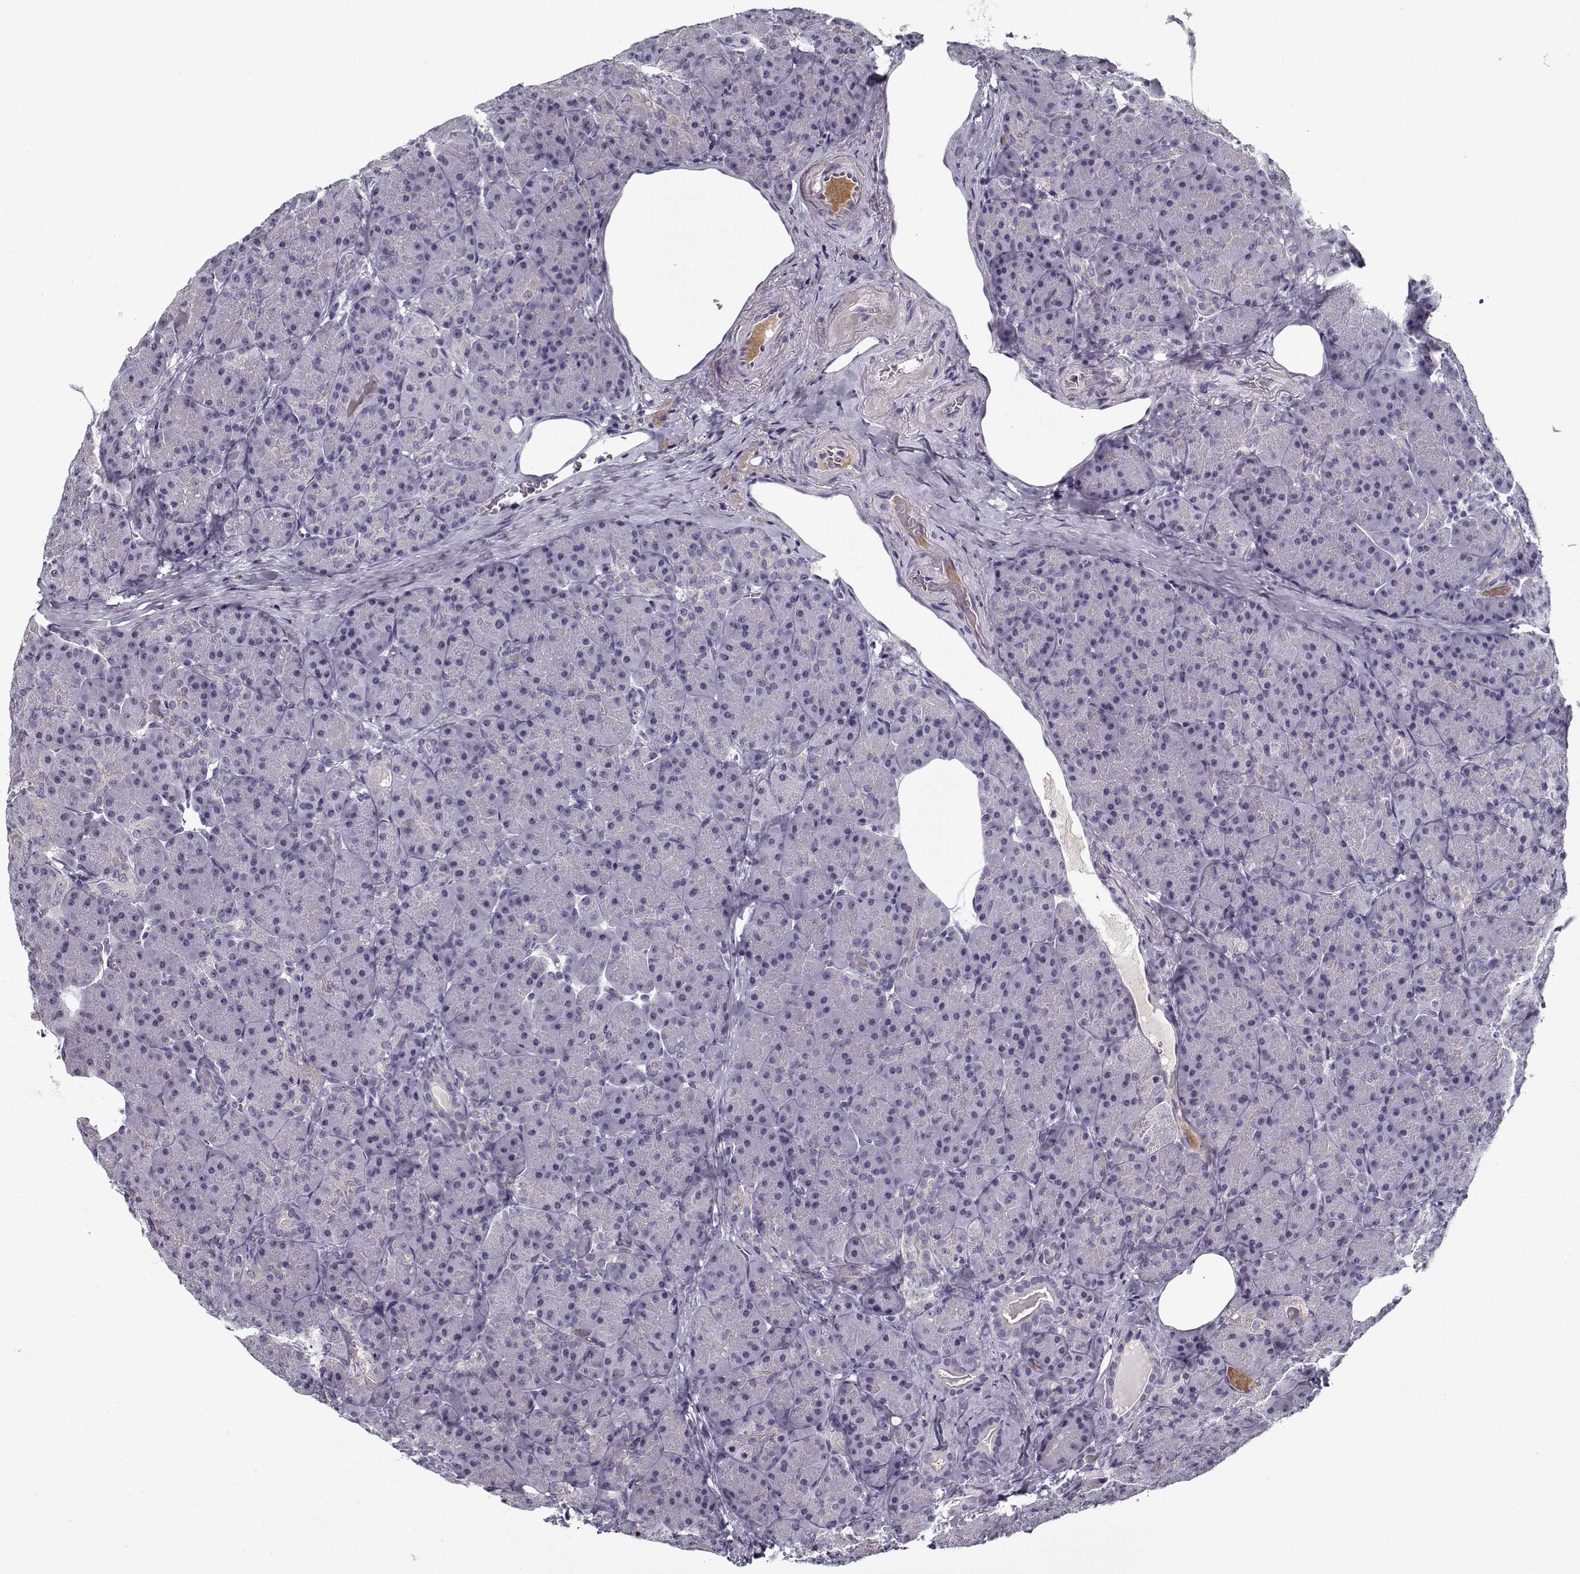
{"staining": {"intensity": "negative", "quantity": "none", "location": "none"}, "tissue": "pancreas", "cell_type": "Exocrine glandular cells", "image_type": "normal", "snomed": [{"axis": "morphology", "description": "Normal tissue, NOS"}, {"axis": "topography", "description": "Pancreas"}], "caption": "This is an IHC histopathology image of normal human pancreas. There is no positivity in exocrine glandular cells.", "gene": "DDX25", "patient": {"sex": "male", "age": 57}}